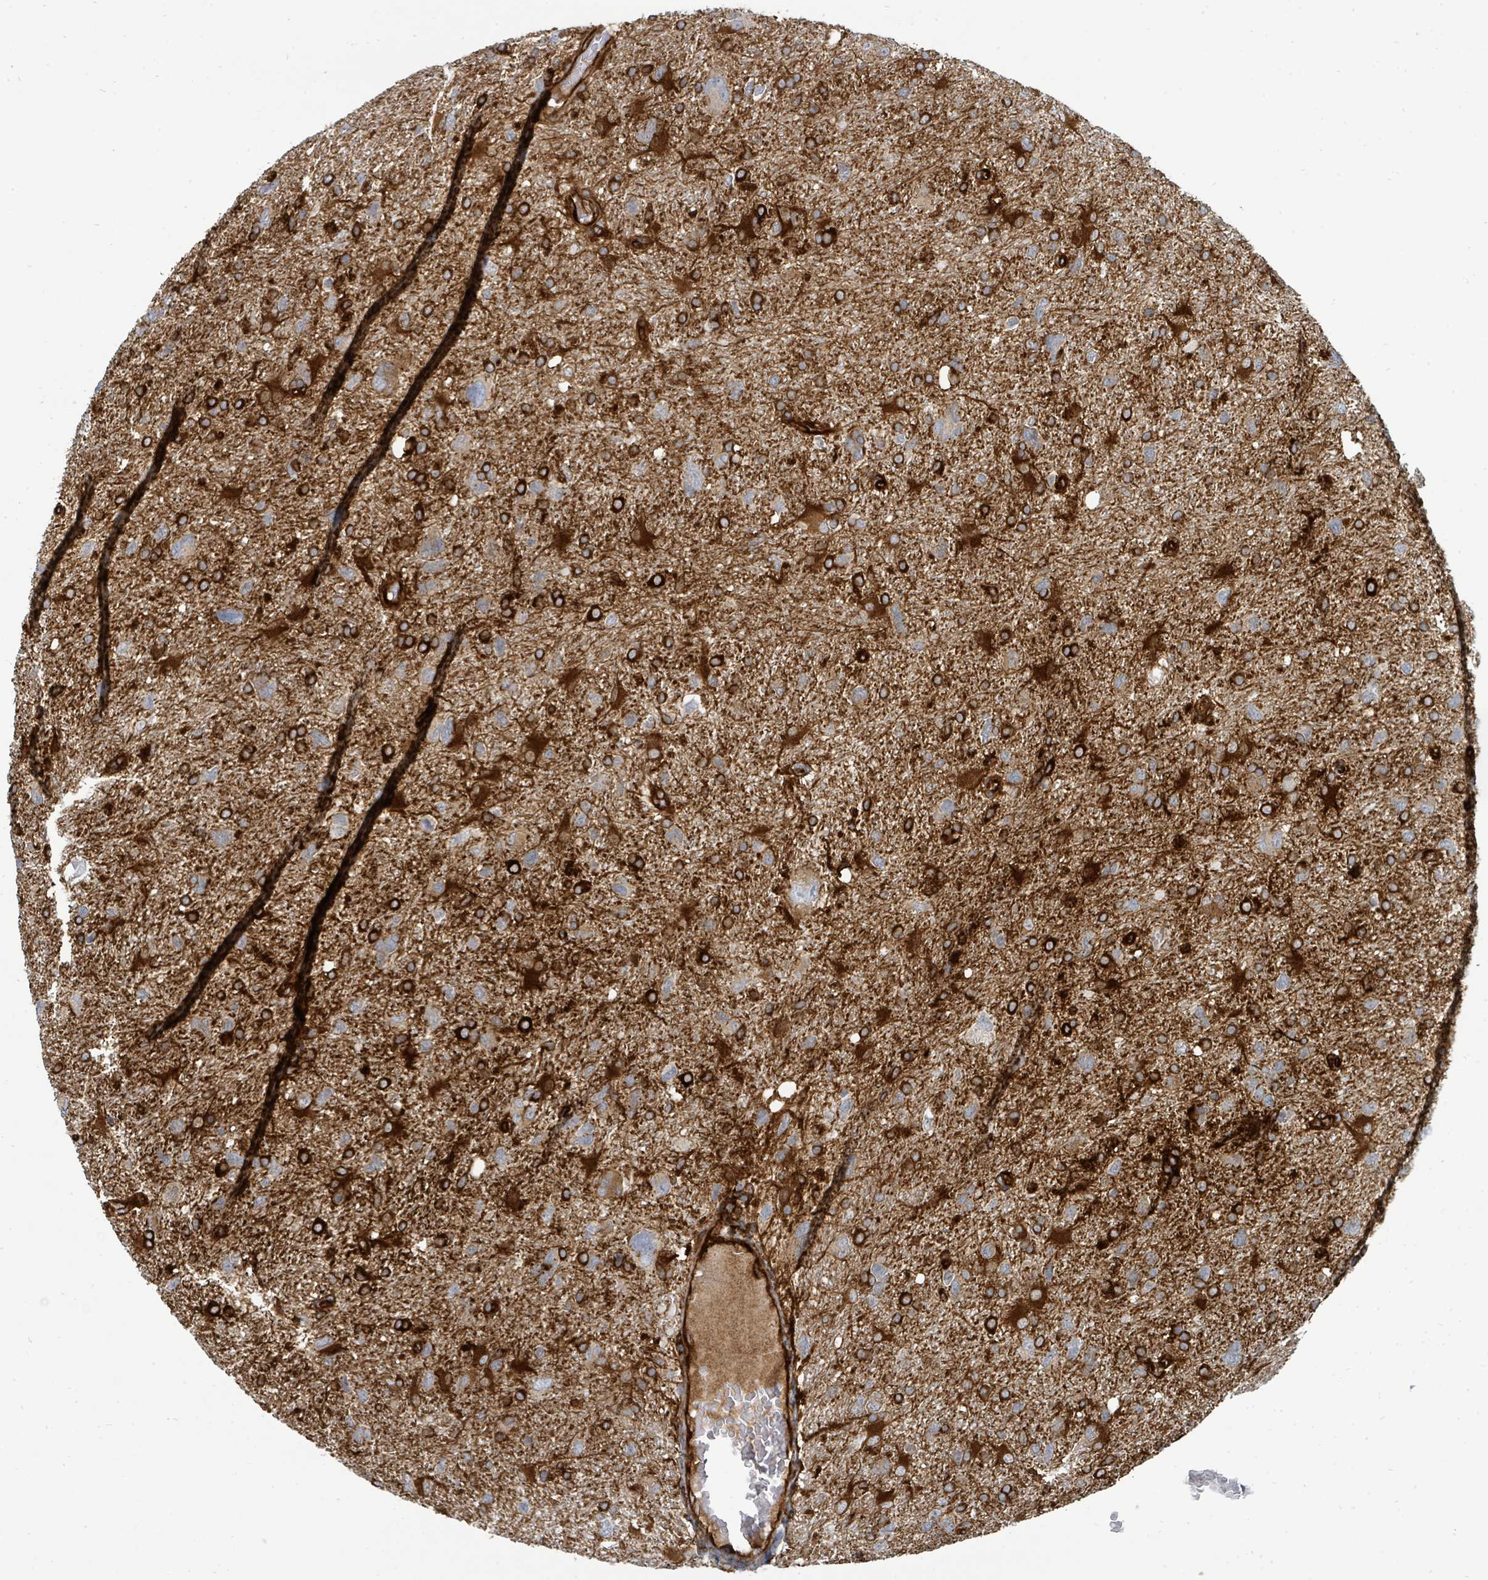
{"staining": {"intensity": "strong", "quantity": "25%-75%", "location": "cytoplasmic/membranous"}, "tissue": "glioma", "cell_type": "Tumor cells", "image_type": "cancer", "snomed": [{"axis": "morphology", "description": "Glioma, malignant, High grade"}, {"axis": "topography", "description": "Brain"}], "caption": "There is high levels of strong cytoplasmic/membranous positivity in tumor cells of glioma, as demonstrated by immunohistochemical staining (brown color).", "gene": "IFIT1", "patient": {"sex": "male", "age": 61}}